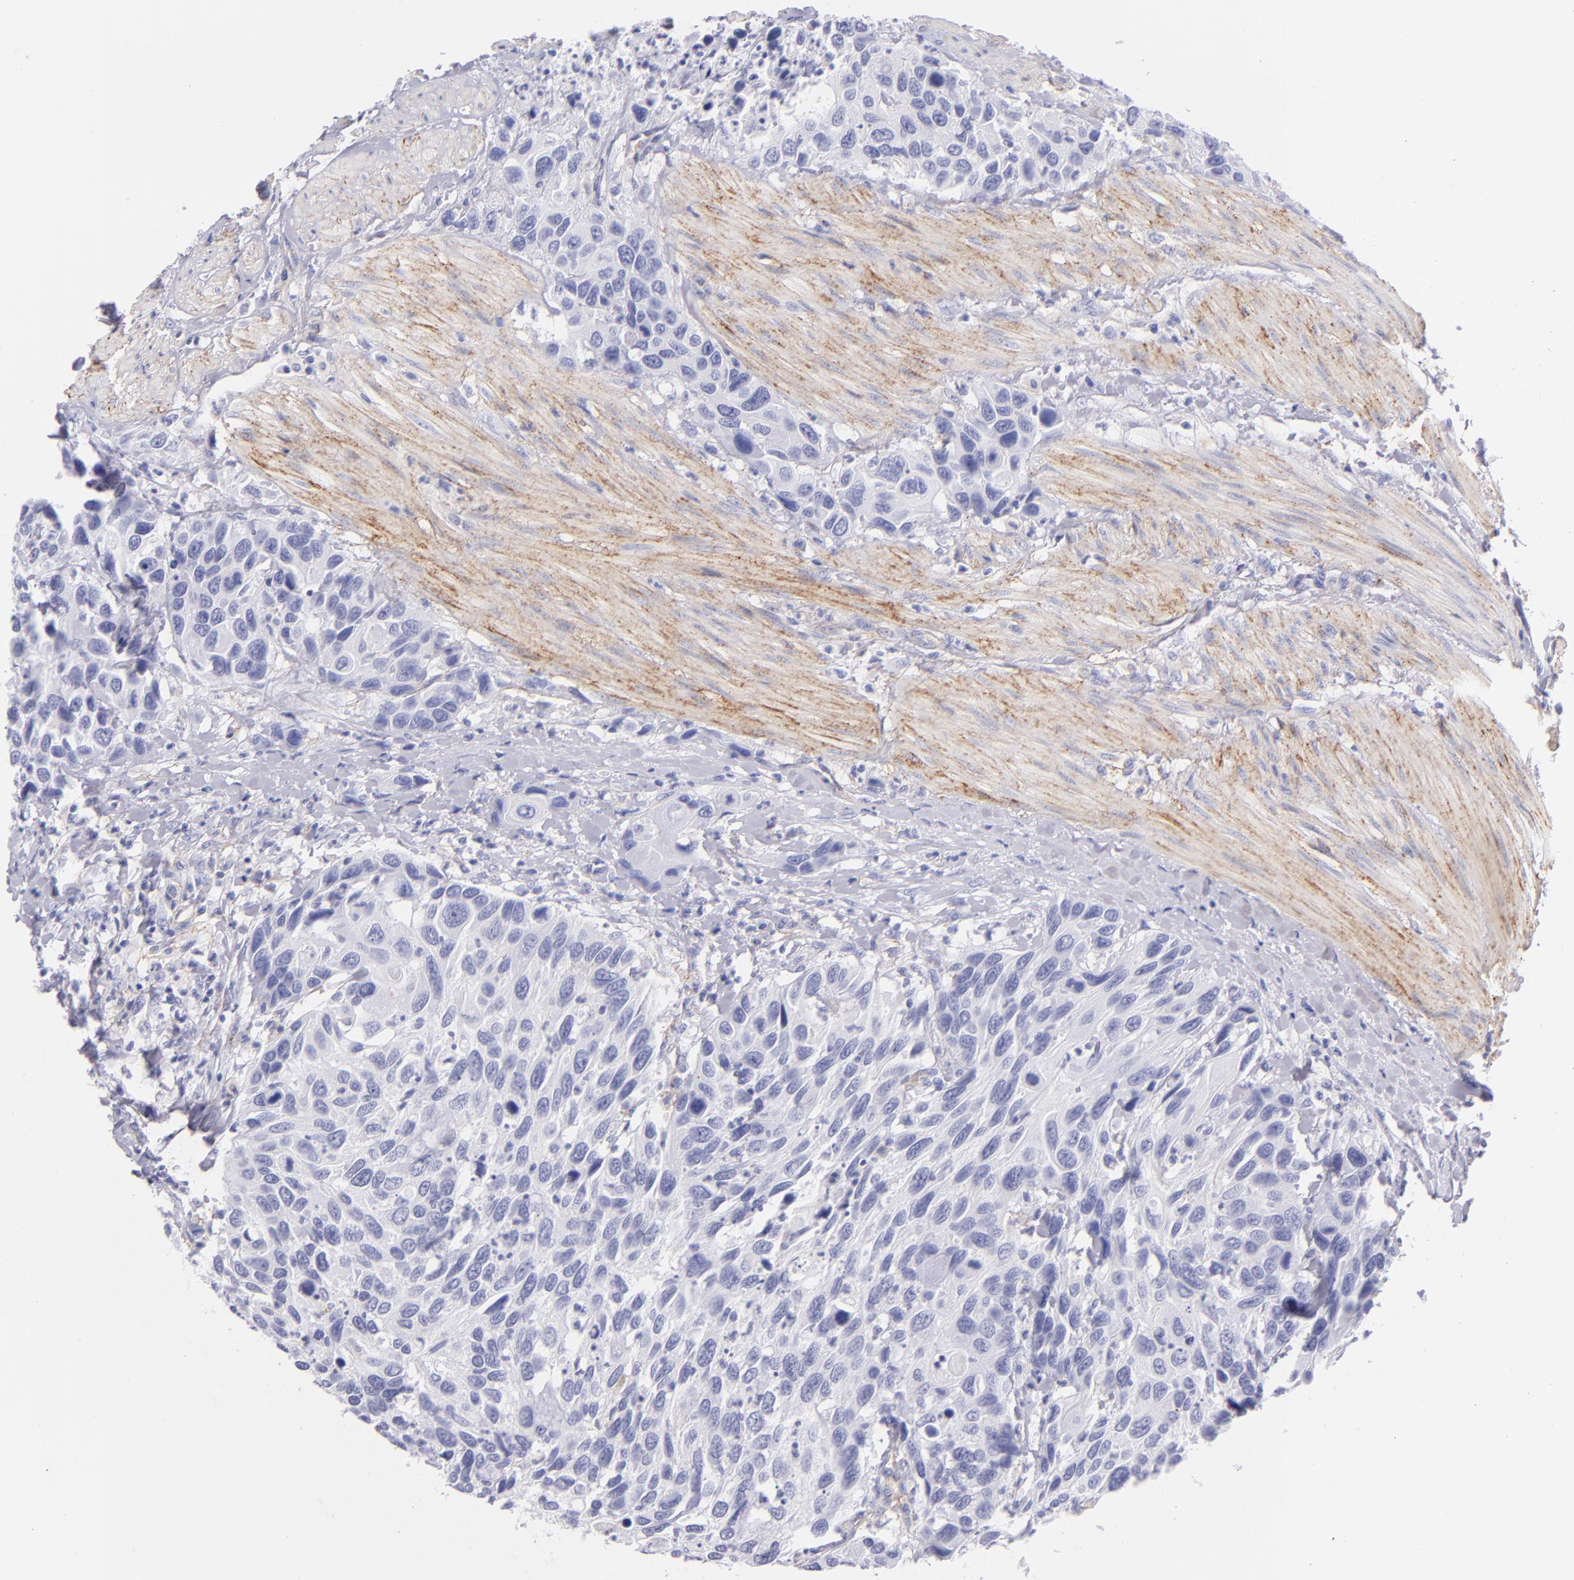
{"staining": {"intensity": "negative", "quantity": "none", "location": "none"}, "tissue": "urothelial cancer", "cell_type": "Tumor cells", "image_type": "cancer", "snomed": [{"axis": "morphology", "description": "Urothelial carcinoma, High grade"}, {"axis": "topography", "description": "Urinary bladder"}], "caption": "High power microscopy histopathology image of an immunohistochemistry photomicrograph of urothelial carcinoma (high-grade), revealing no significant expression in tumor cells.", "gene": "CD81", "patient": {"sex": "male", "age": 66}}